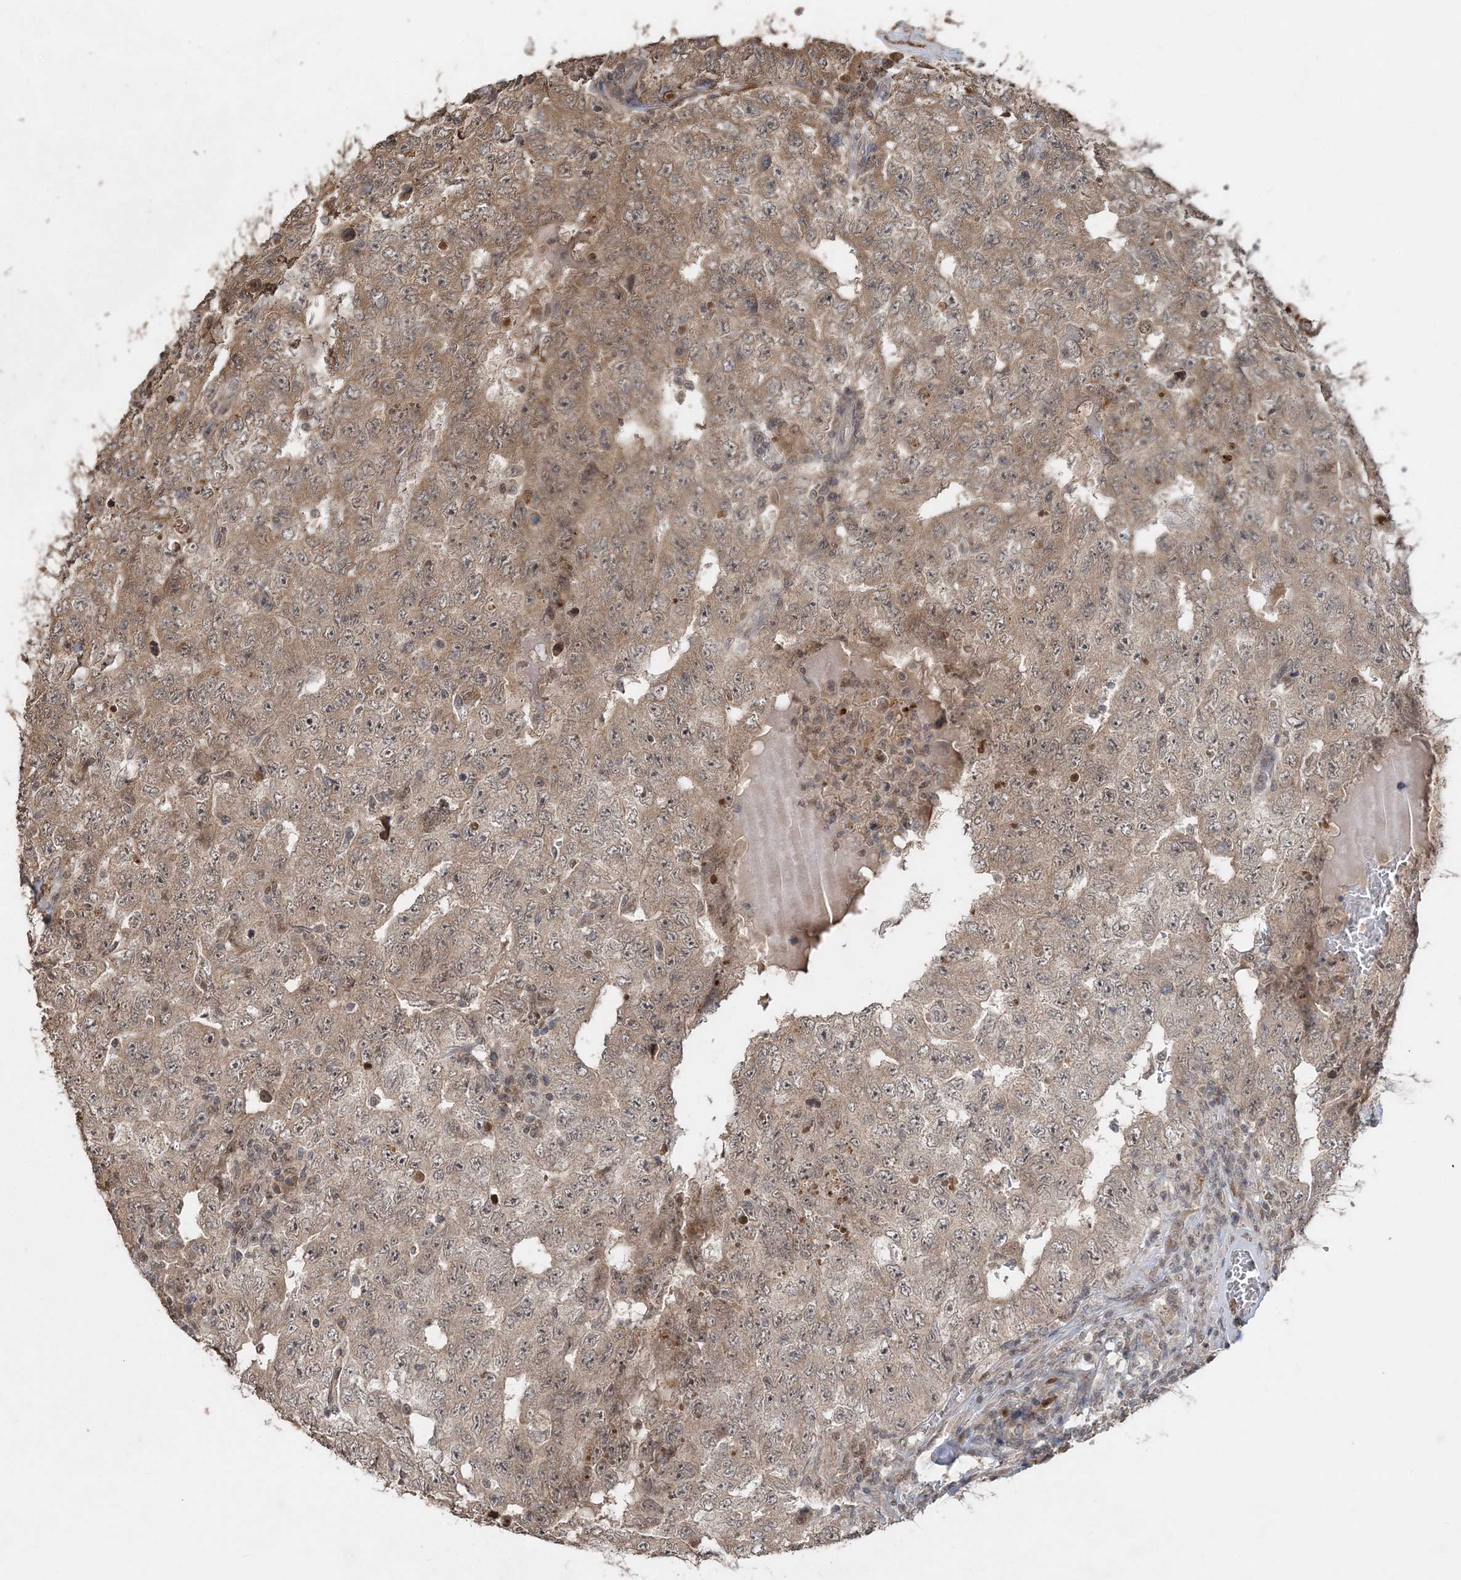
{"staining": {"intensity": "moderate", "quantity": "25%-75%", "location": "cytoplasmic/membranous"}, "tissue": "testis cancer", "cell_type": "Tumor cells", "image_type": "cancer", "snomed": [{"axis": "morphology", "description": "Carcinoma, Embryonal, NOS"}, {"axis": "topography", "description": "Testis"}], "caption": "Immunohistochemistry (IHC) of human testis embryonal carcinoma shows medium levels of moderate cytoplasmic/membranous expression in about 25%-75% of tumor cells. The staining was performed using DAB to visualize the protein expression in brown, while the nuclei were stained in blue with hematoxylin (Magnification: 20x).", "gene": "SLU7", "patient": {"sex": "male", "age": 26}}